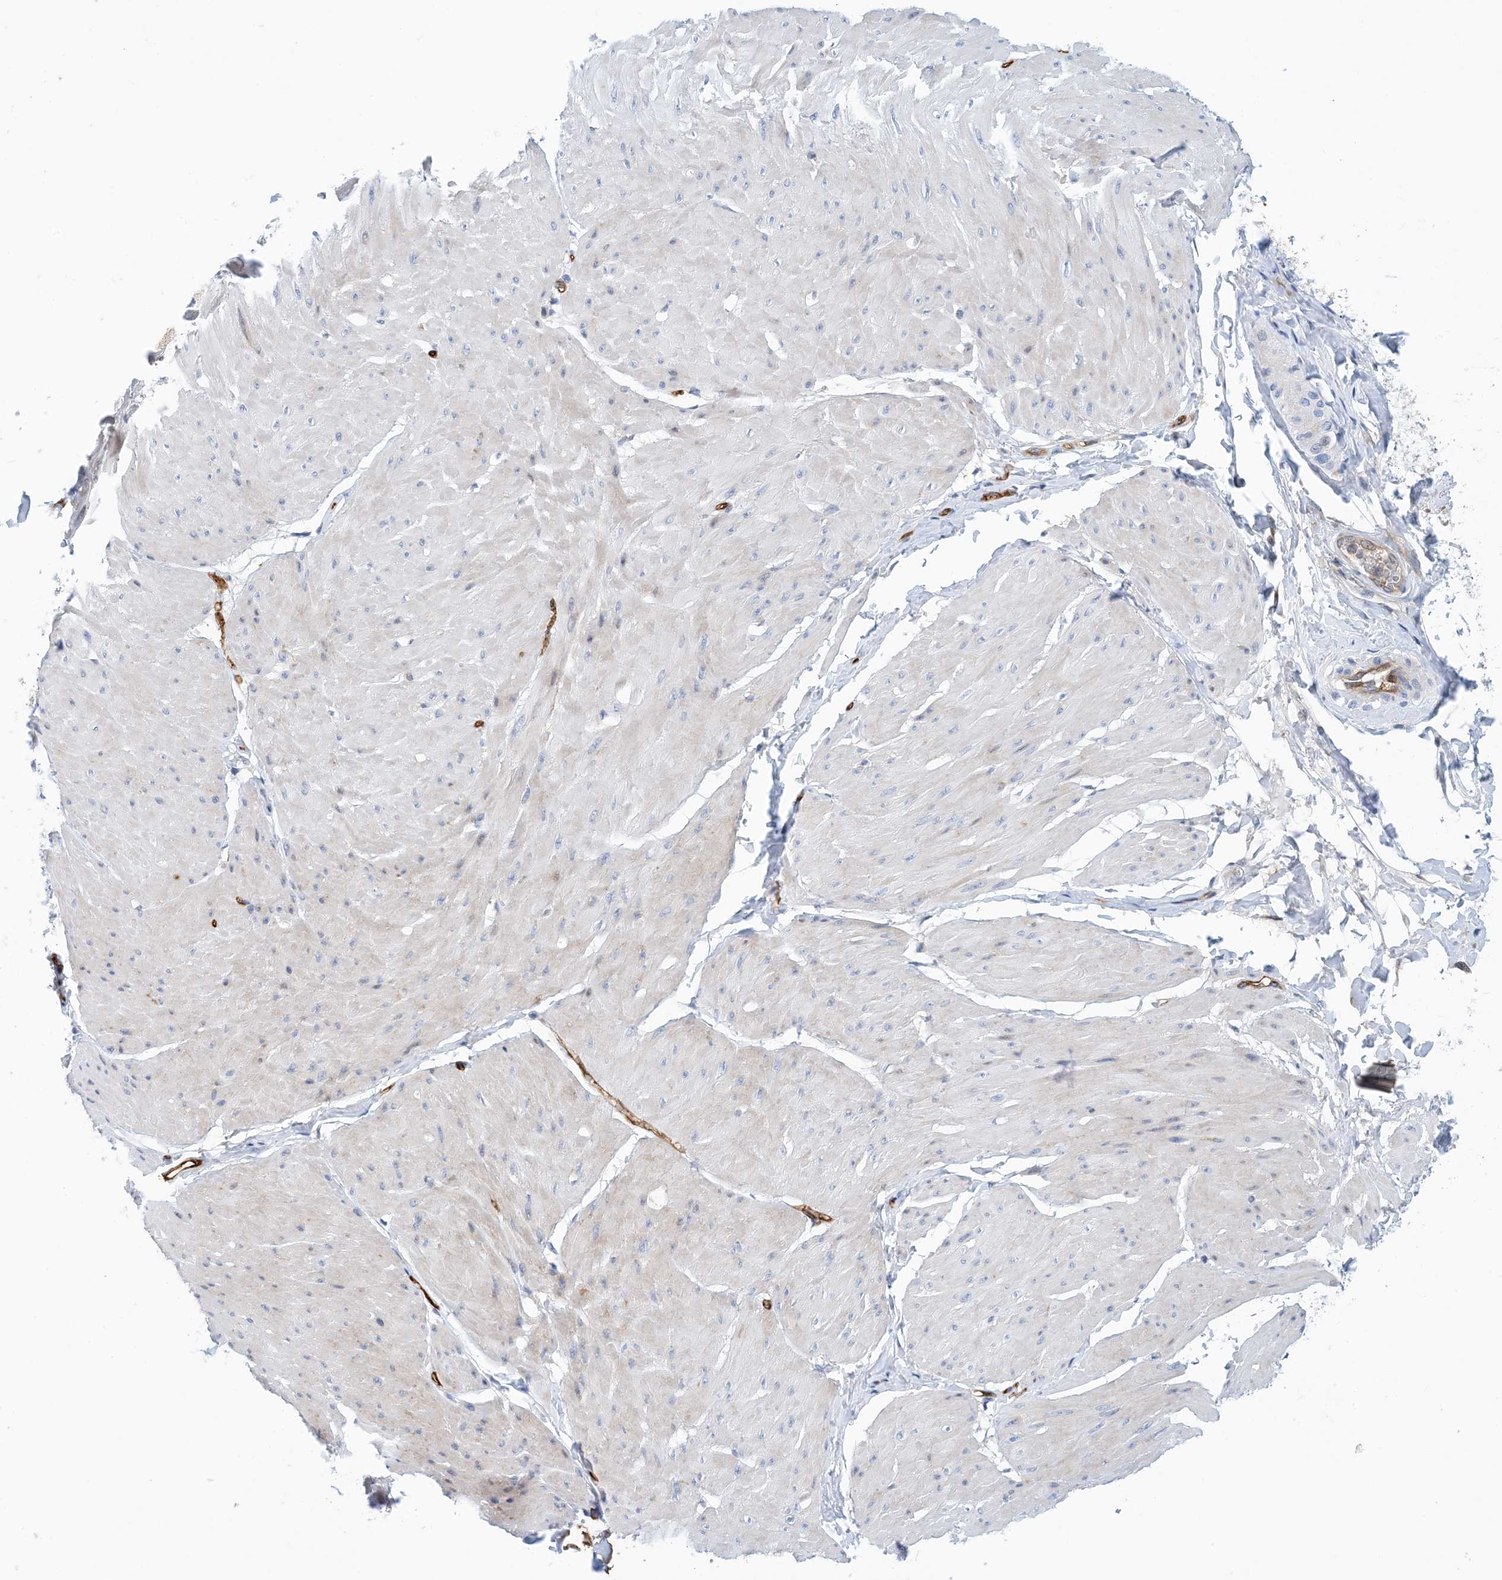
{"staining": {"intensity": "negative", "quantity": "none", "location": "none"}, "tissue": "smooth muscle", "cell_type": "Smooth muscle cells", "image_type": "normal", "snomed": [{"axis": "morphology", "description": "Urothelial carcinoma, High grade"}, {"axis": "topography", "description": "Urinary bladder"}], "caption": "A micrograph of human smooth muscle is negative for staining in smooth muscle cells. (DAB immunohistochemistry (IHC) visualized using brightfield microscopy, high magnification).", "gene": "PCDHA2", "patient": {"sex": "male", "age": 46}}